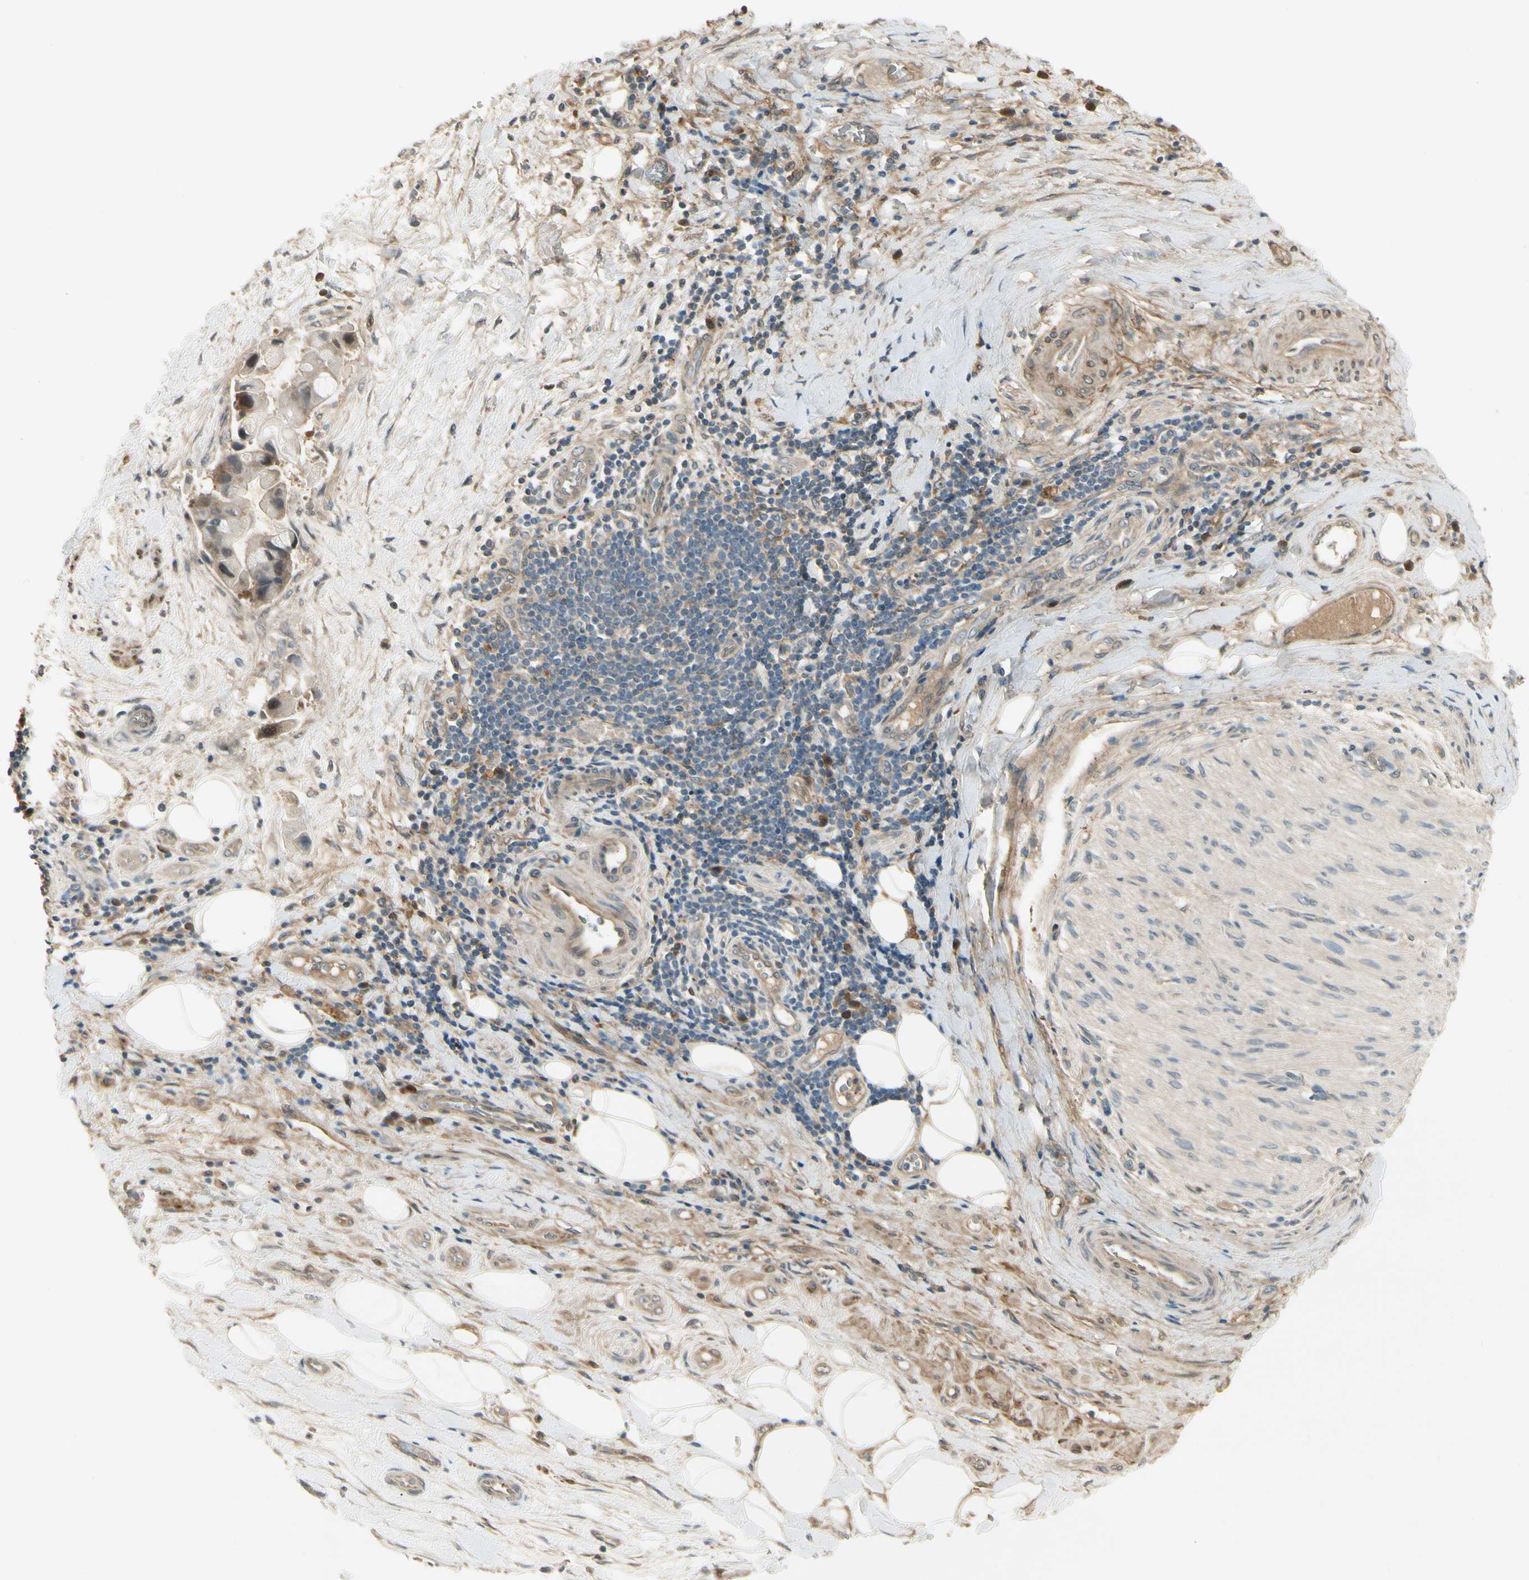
{"staining": {"intensity": "negative", "quantity": "none", "location": "none"}, "tissue": "liver cancer", "cell_type": "Tumor cells", "image_type": "cancer", "snomed": [{"axis": "morphology", "description": "Normal tissue, NOS"}, {"axis": "morphology", "description": "Cholangiocarcinoma"}, {"axis": "topography", "description": "Liver"}, {"axis": "topography", "description": "Peripheral nerve tissue"}], "caption": "Cholangiocarcinoma (liver) stained for a protein using IHC exhibits no staining tumor cells.", "gene": "EPHB3", "patient": {"sex": "male", "age": 50}}